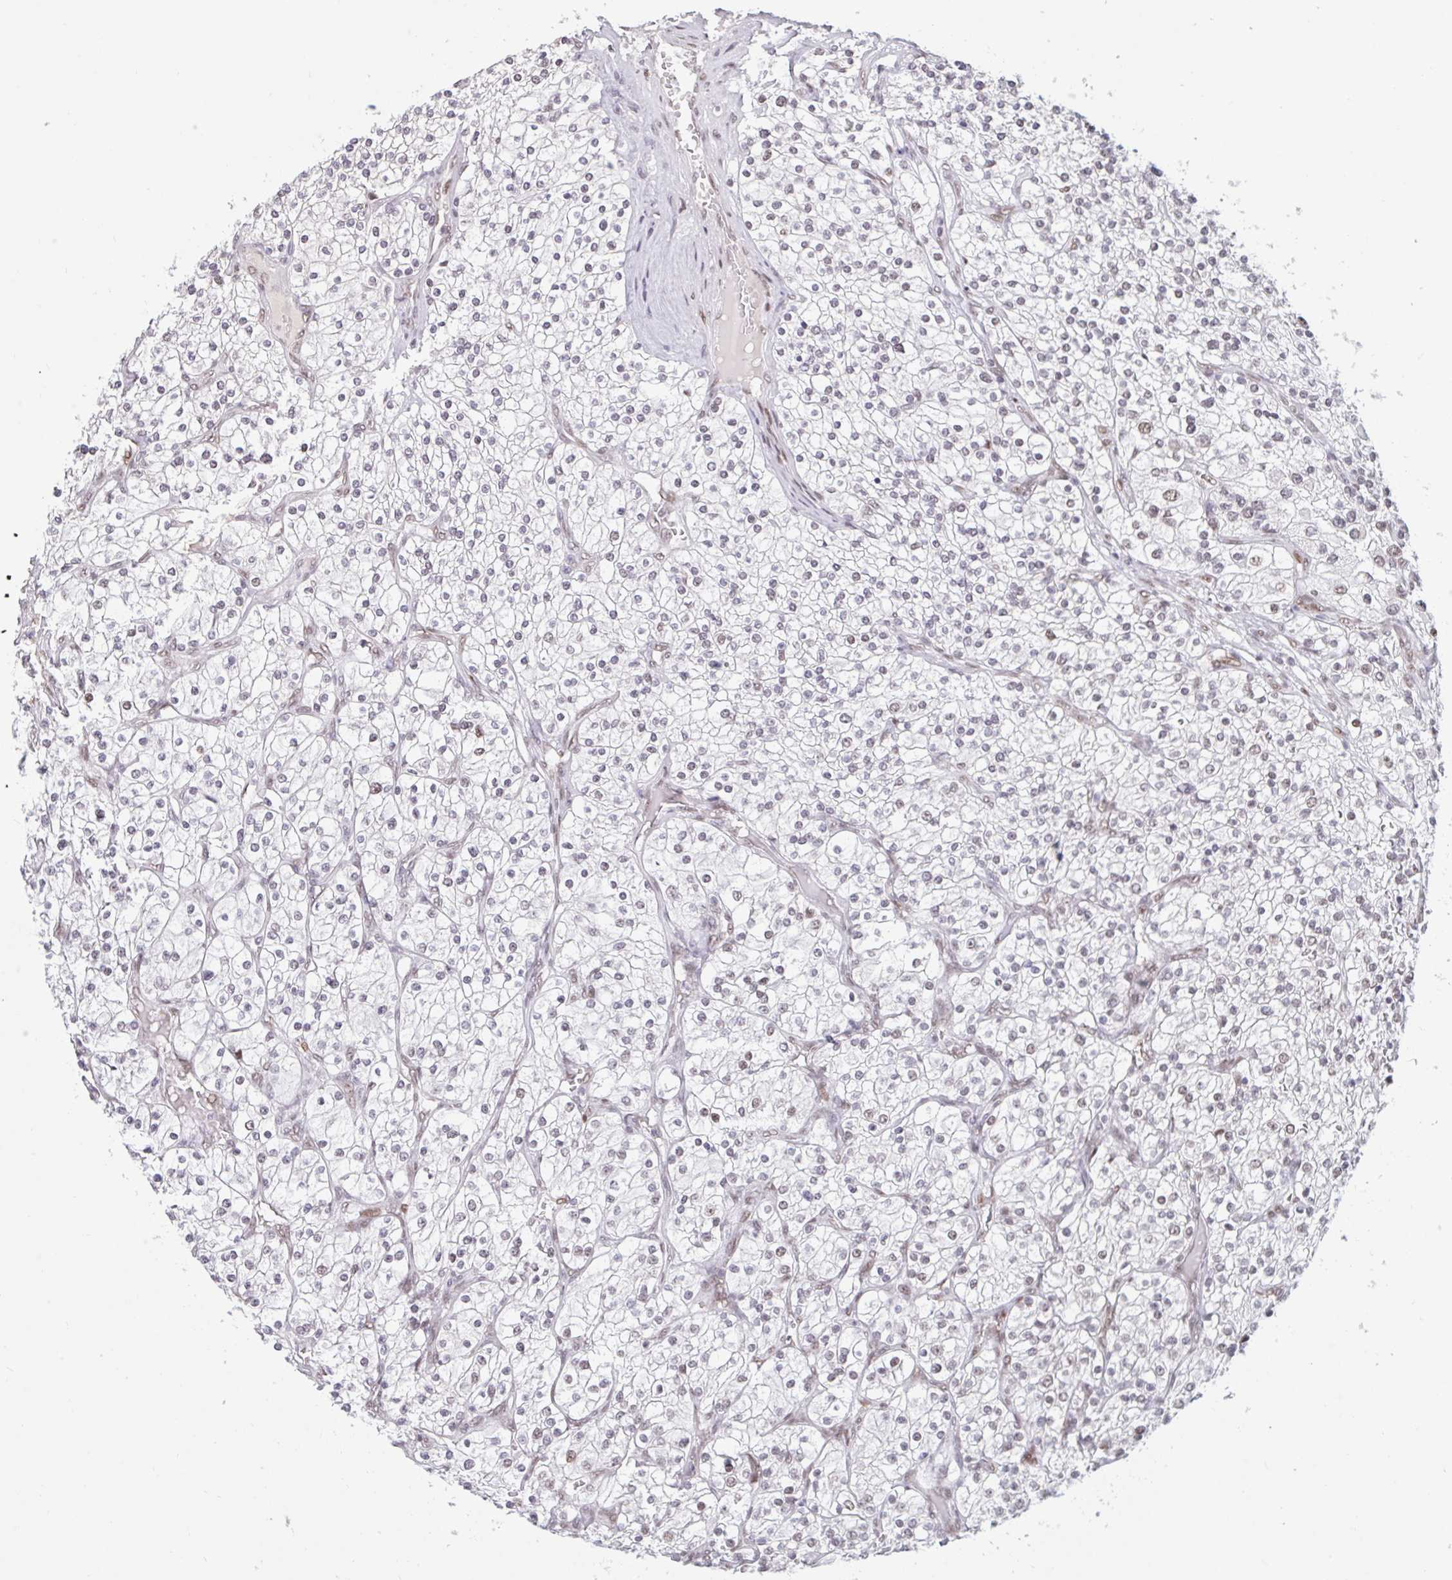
{"staining": {"intensity": "weak", "quantity": "<25%", "location": "nuclear"}, "tissue": "renal cancer", "cell_type": "Tumor cells", "image_type": "cancer", "snomed": [{"axis": "morphology", "description": "Adenocarcinoma, NOS"}, {"axis": "topography", "description": "Kidney"}], "caption": "DAB (3,3'-diaminobenzidine) immunohistochemical staining of renal adenocarcinoma displays no significant expression in tumor cells.", "gene": "CBFA2T2", "patient": {"sex": "male", "age": 80}}